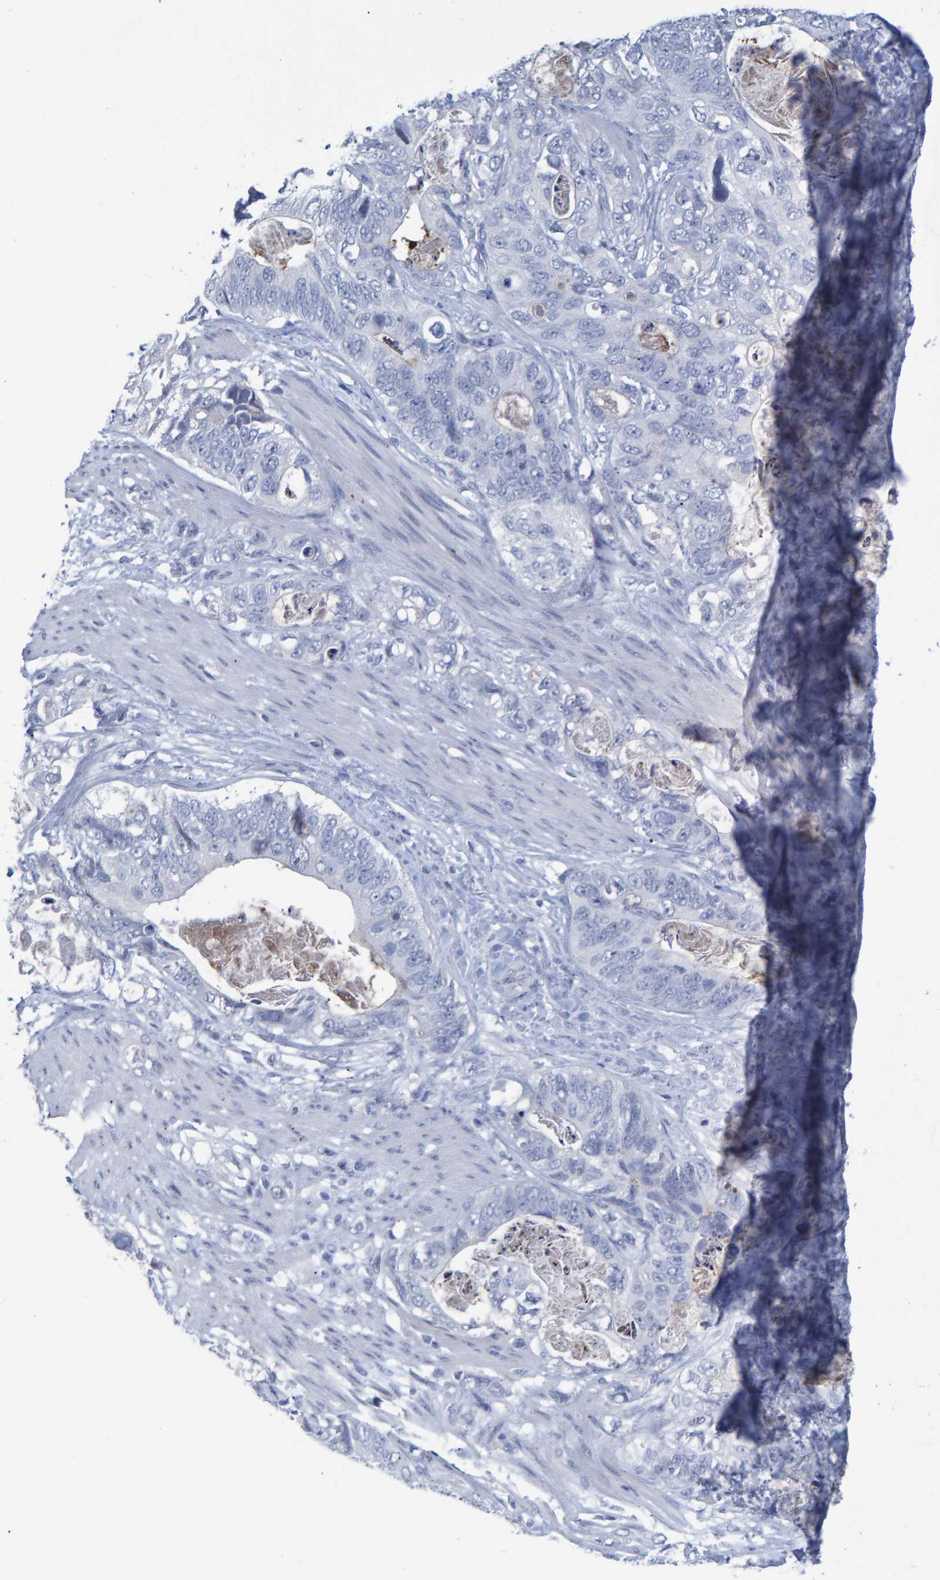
{"staining": {"intensity": "negative", "quantity": "none", "location": "none"}, "tissue": "stomach cancer", "cell_type": "Tumor cells", "image_type": "cancer", "snomed": [{"axis": "morphology", "description": "Normal tissue, NOS"}, {"axis": "morphology", "description": "Adenocarcinoma, NOS"}, {"axis": "topography", "description": "Stomach"}], "caption": "DAB immunohistochemical staining of stomach adenocarcinoma reveals no significant staining in tumor cells.", "gene": "PROCA1", "patient": {"sex": "female", "age": 89}}